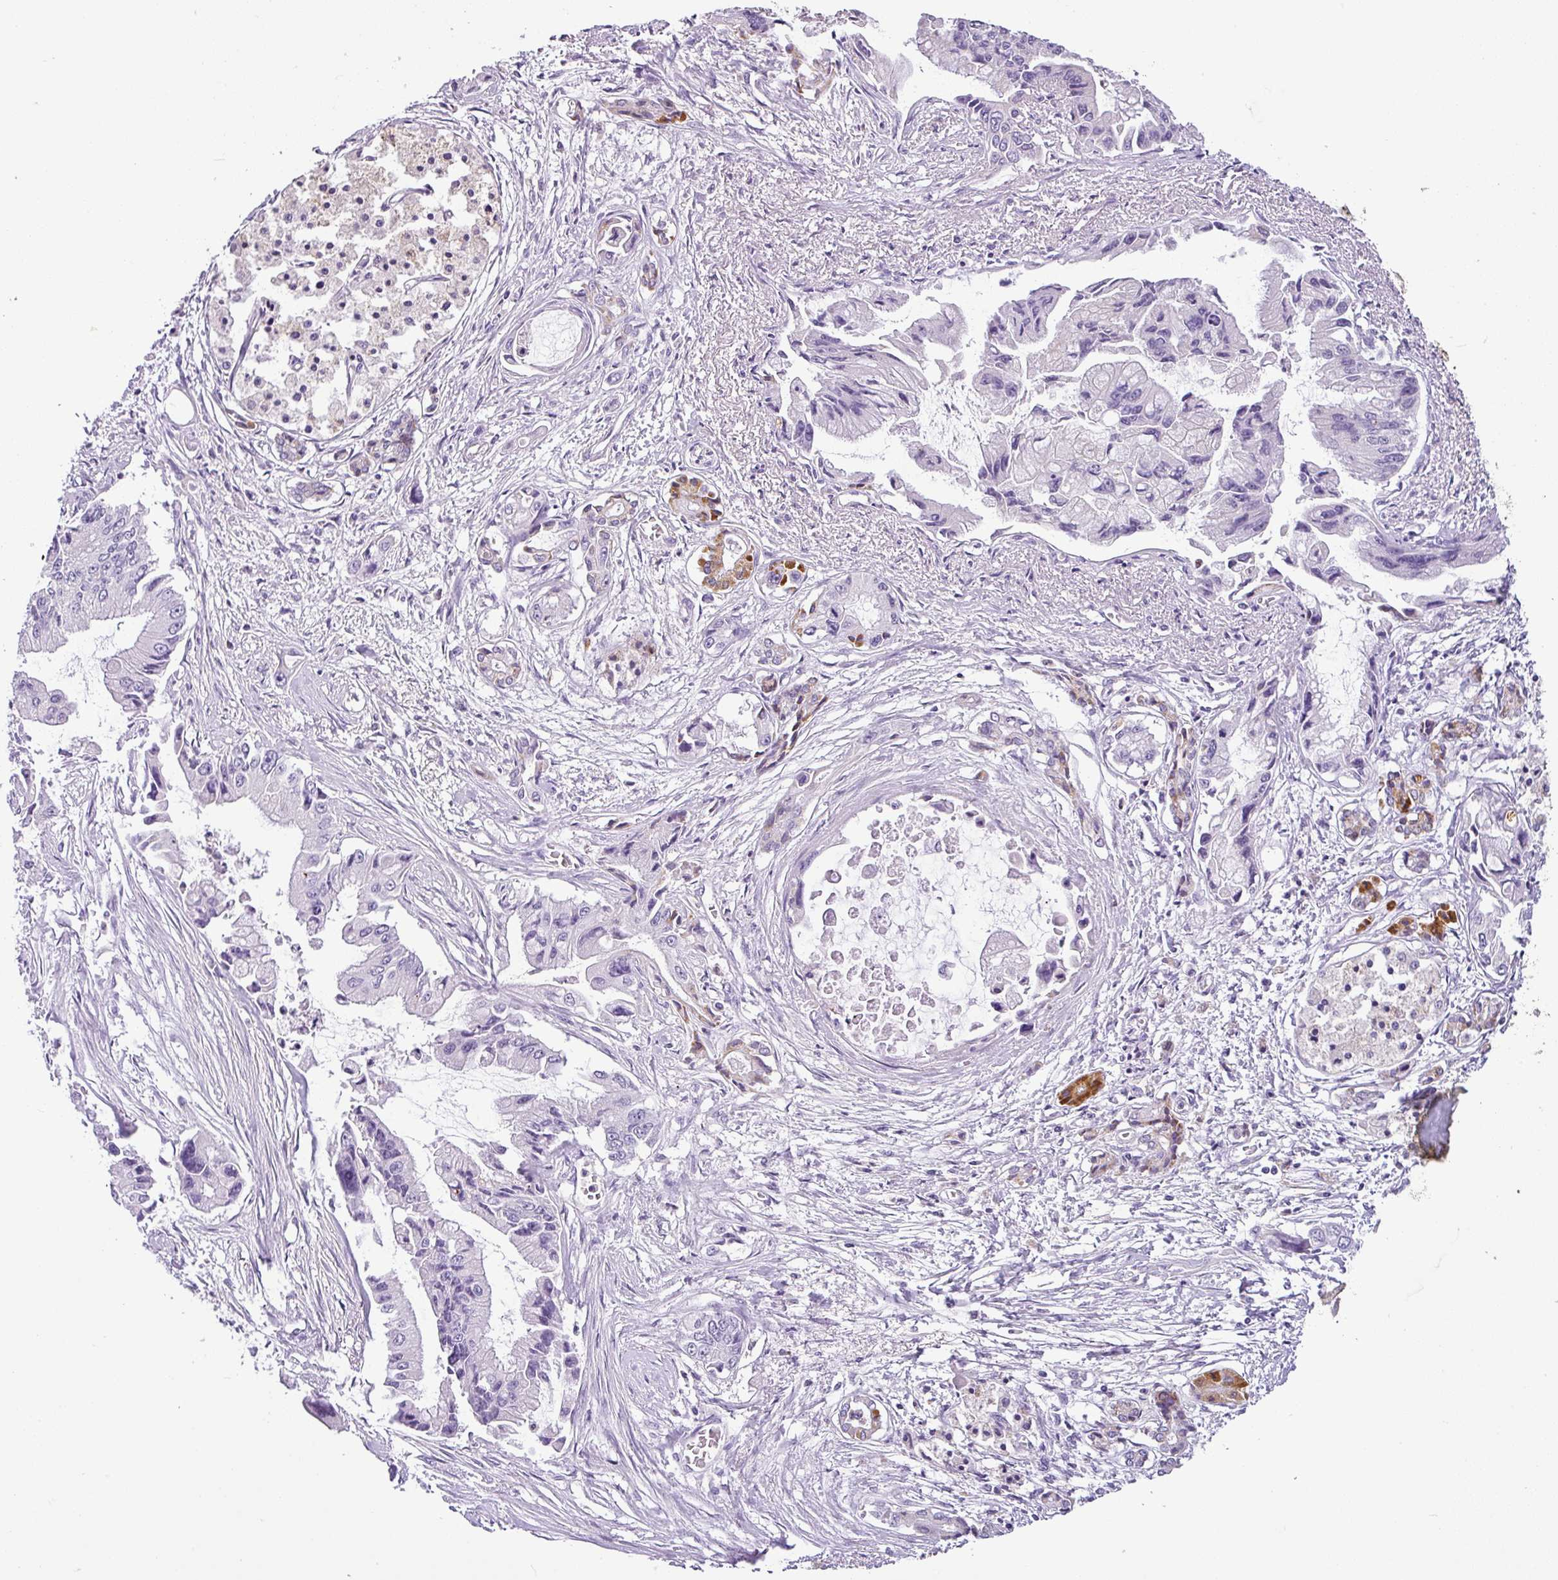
{"staining": {"intensity": "negative", "quantity": "none", "location": "none"}, "tissue": "pancreatic cancer", "cell_type": "Tumor cells", "image_type": "cancer", "snomed": [{"axis": "morphology", "description": "Adenocarcinoma, NOS"}, {"axis": "topography", "description": "Pancreas"}], "caption": "Tumor cells are negative for brown protein staining in pancreatic cancer (adenocarcinoma). (DAB (3,3'-diaminobenzidine) IHC visualized using brightfield microscopy, high magnification).", "gene": "HMCN2", "patient": {"sex": "male", "age": 84}}